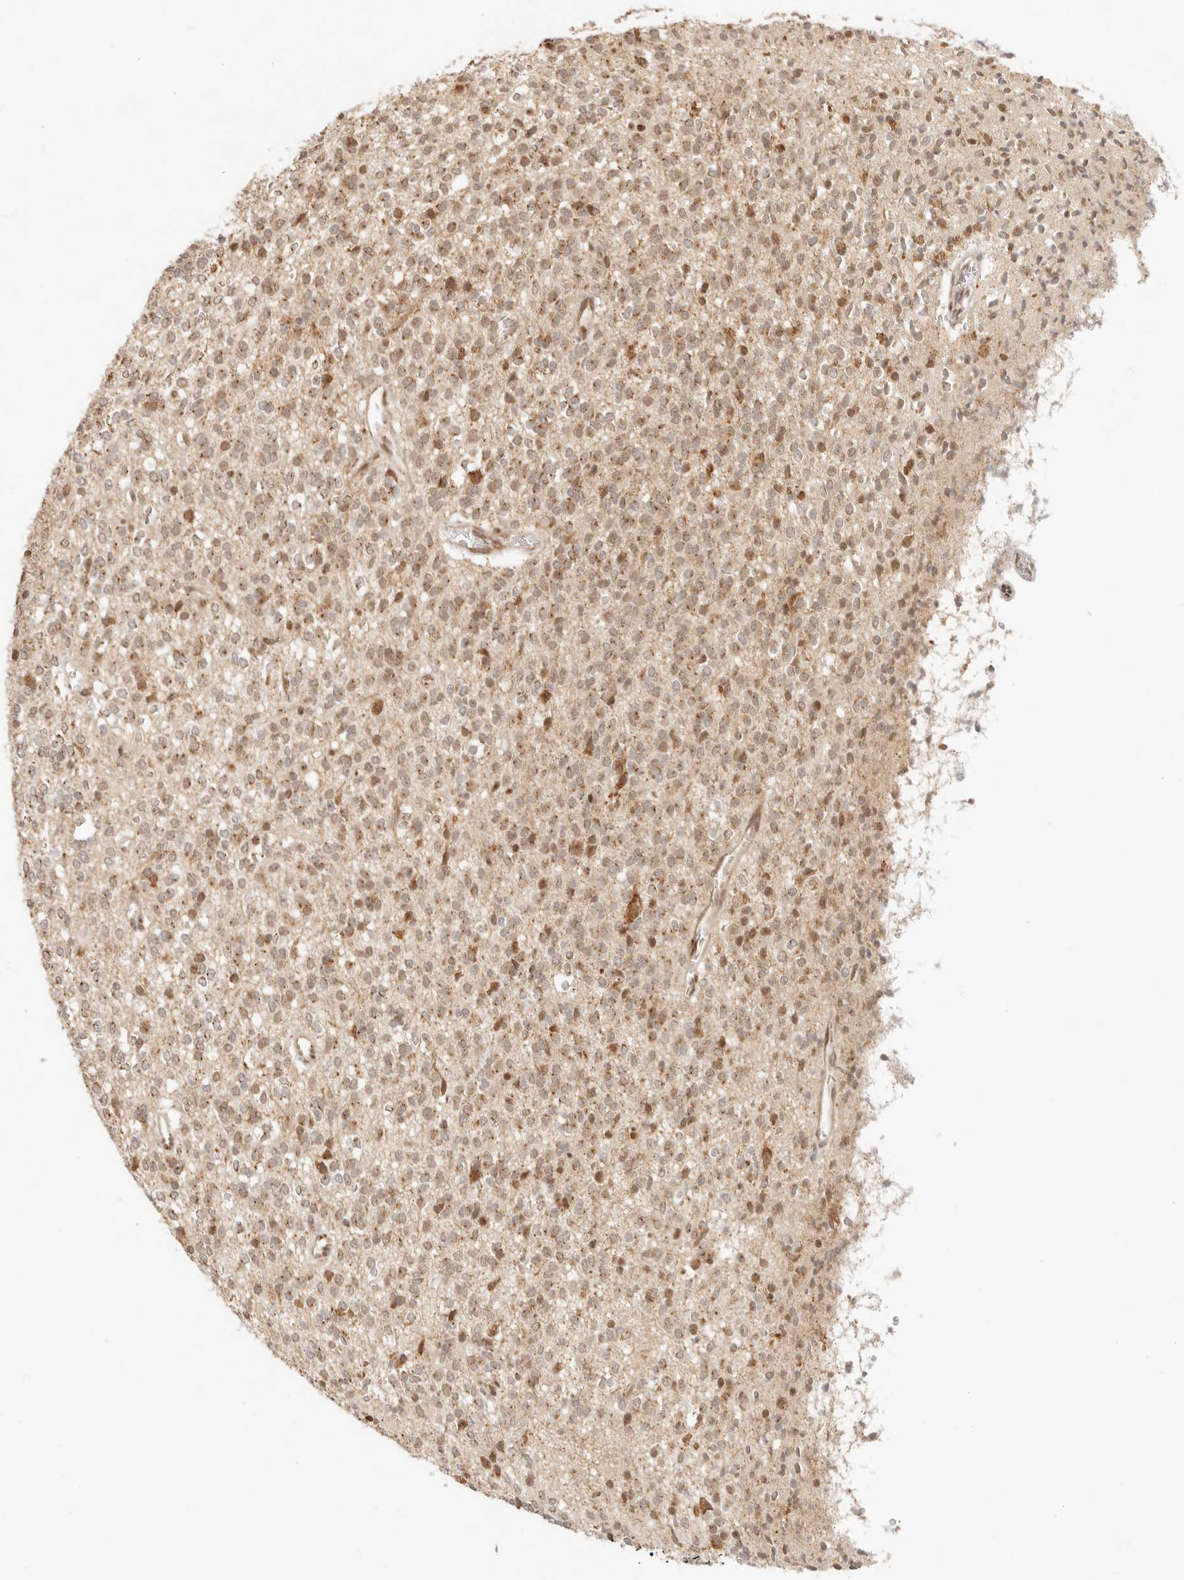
{"staining": {"intensity": "moderate", "quantity": ">75%", "location": "cytoplasmic/membranous"}, "tissue": "glioma", "cell_type": "Tumor cells", "image_type": "cancer", "snomed": [{"axis": "morphology", "description": "Glioma, malignant, High grade"}, {"axis": "topography", "description": "Brain"}], "caption": "Protein staining shows moderate cytoplasmic/membranous positivity in about >75% of tumor cells in malignant glioma (high-grade).", "gene": "INTS11", "patient": {"sex": "male", "age": 34}}